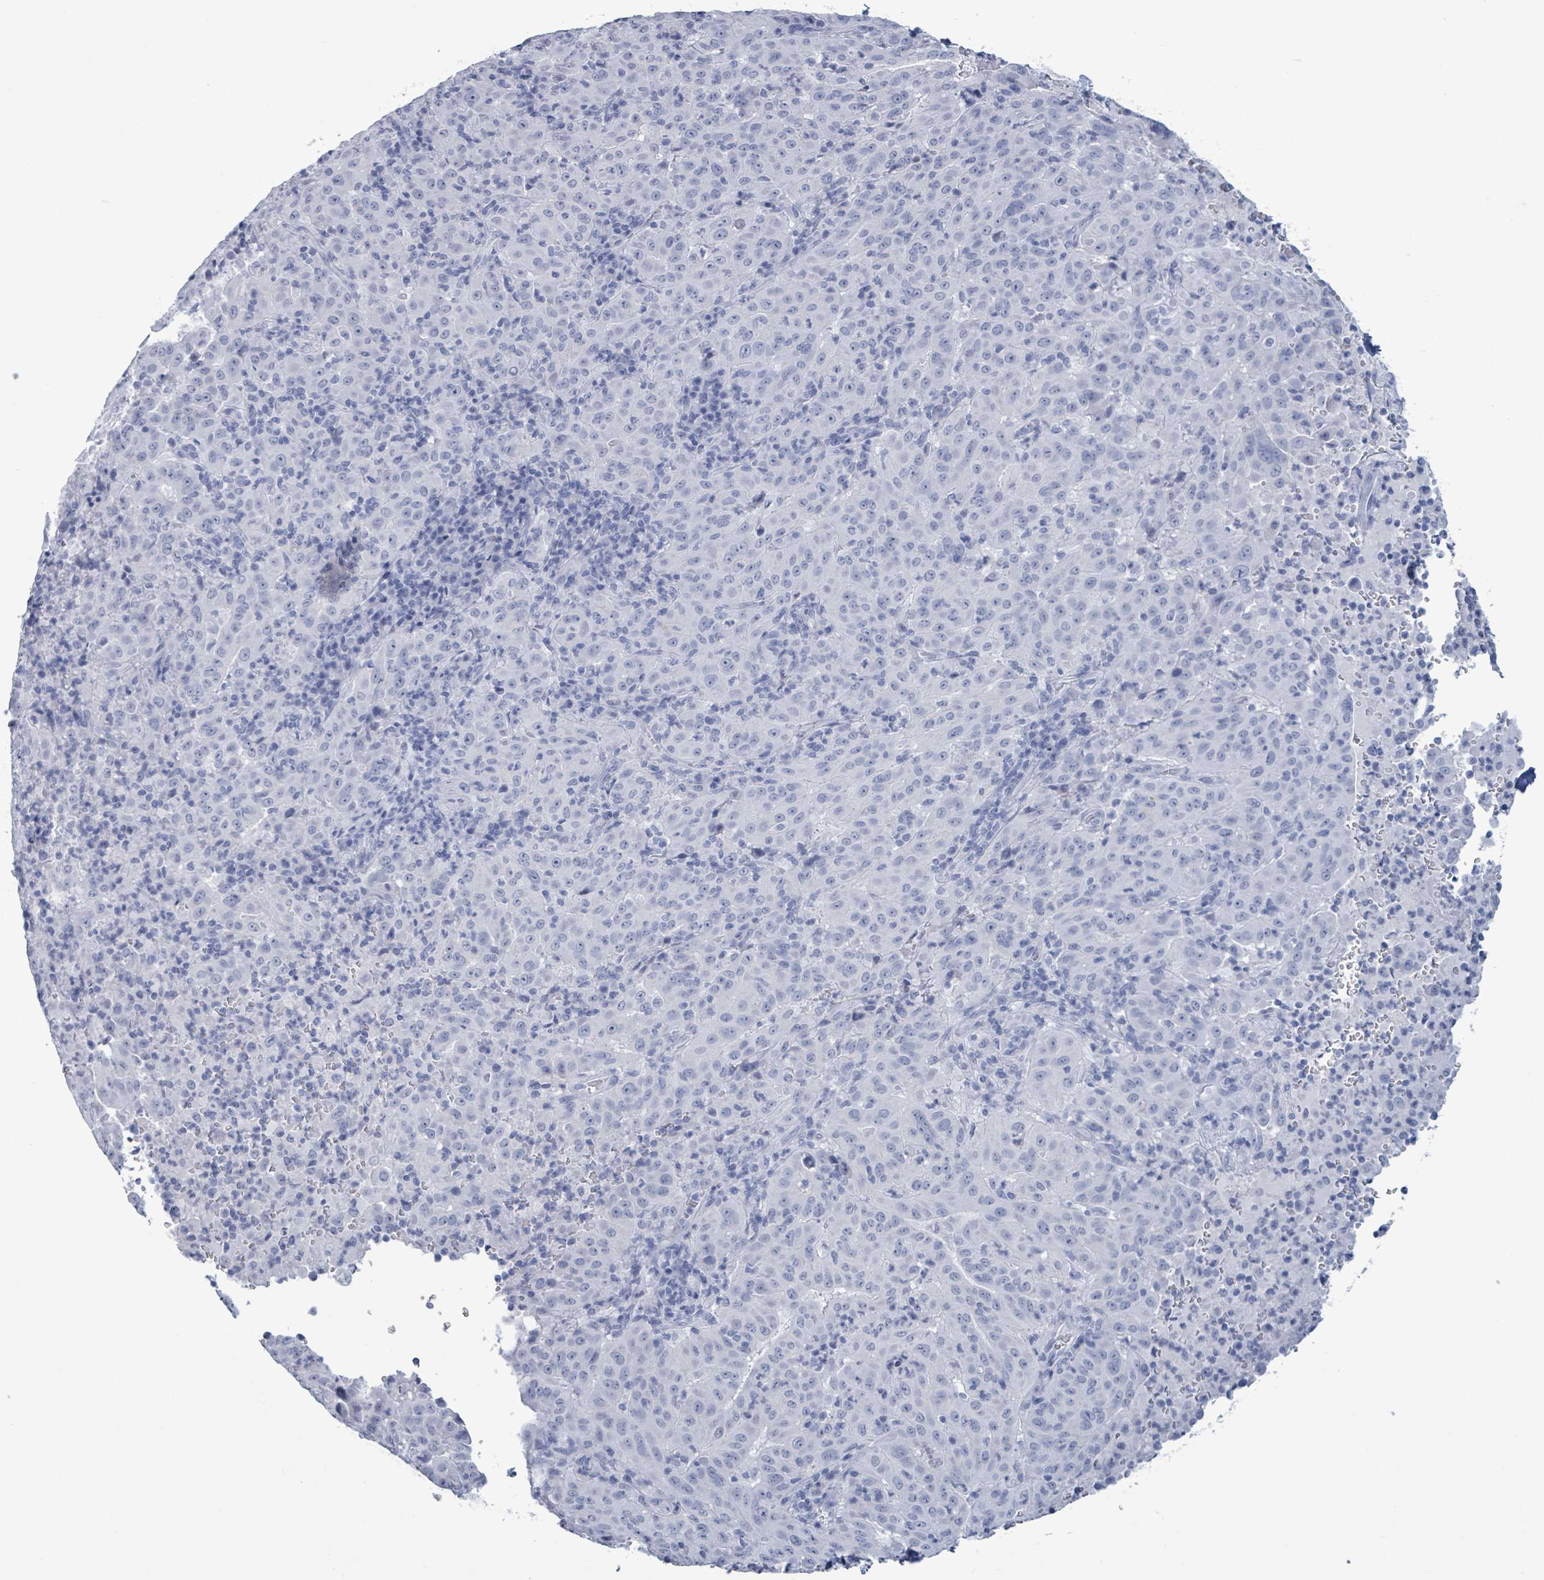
{"staining": {"intensity": "negative", "quantity": "none", "location": "none"}, "tissue": "pancreatic cancer", "cell_type": "Tumor cells", "image_type": "cancer", "snomed": [{"axis": "morphology", "description": "Adenocarcinoma, NOS"}, {"axis": "topography", "description": "Pancreas"}], "caption": "This is an IHC photomicrograph of adenocarcinoma (pancreatic). There is no expression in tumor cells.", "gene": "NKX2-1", "patient": {"sex": "male", "age": 63}}